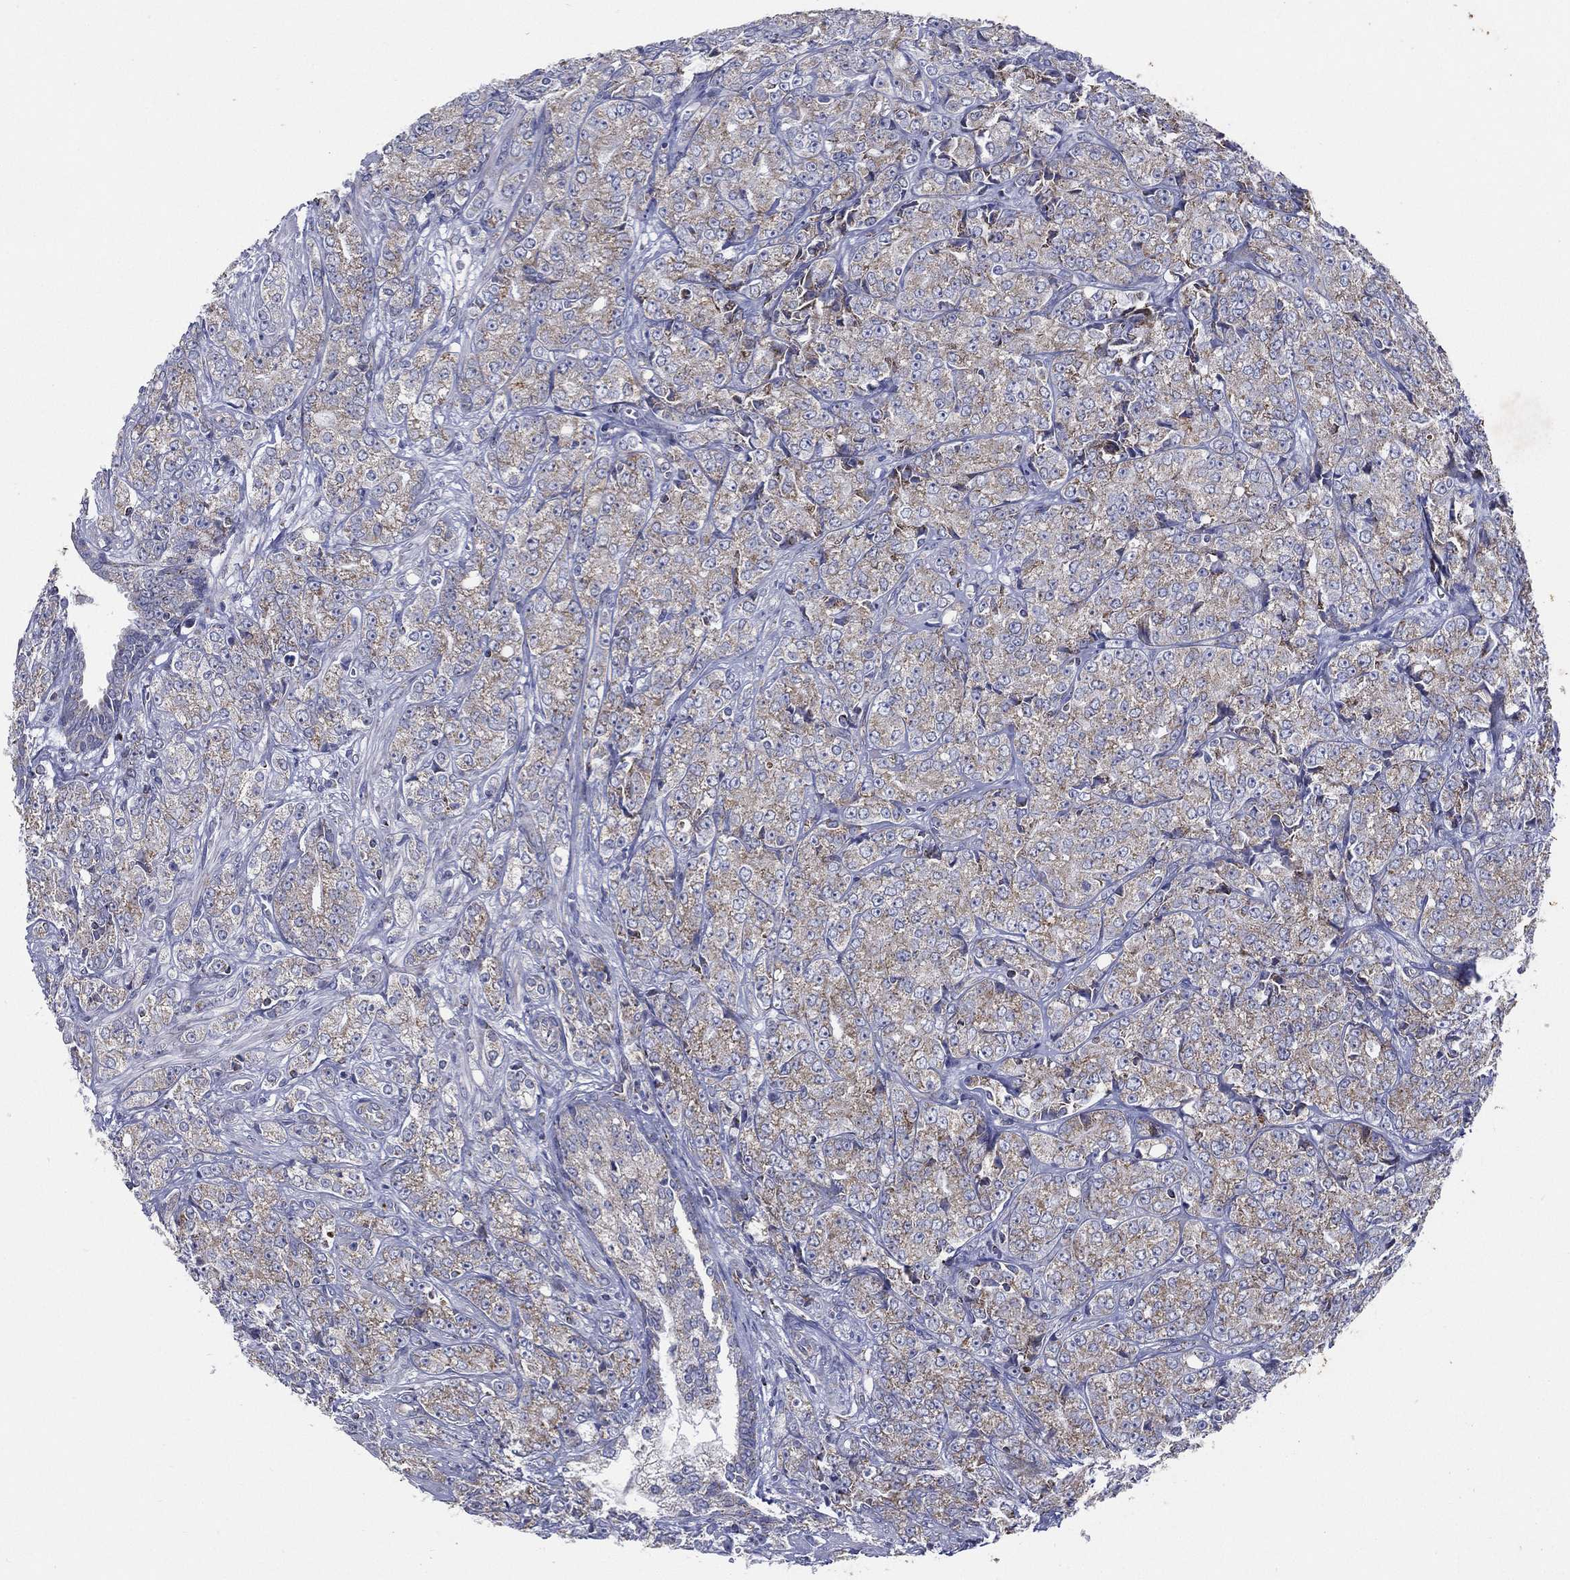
{"staining": {"intensity": "weak", "quantity": "25%-75%", "location": "cytoplasmic/membranous"}, "tissue": "prostate cancer", "cell_type": "Tumor cells", "image_type": "cancer", "snomed": [{"axis": "morphology", "description": "Adenocarcinoma, NOS"}, {"axis": "topography", "description": "Prostate and seminal vesicle, NOS"}, {"axis": "topography", "description": "Prostate"}], "caption": "Prostate adenocarcinoma stained for a protein demonstrates weak cytoplasmic/membranous positivity in tumor cells. Using DAB (brown) and hematoxylin (blue) stains, captured at high magnification using brightfield microscopy.", "gene": "SFXN1", "patient": {"sex": "male", "age": 68}}